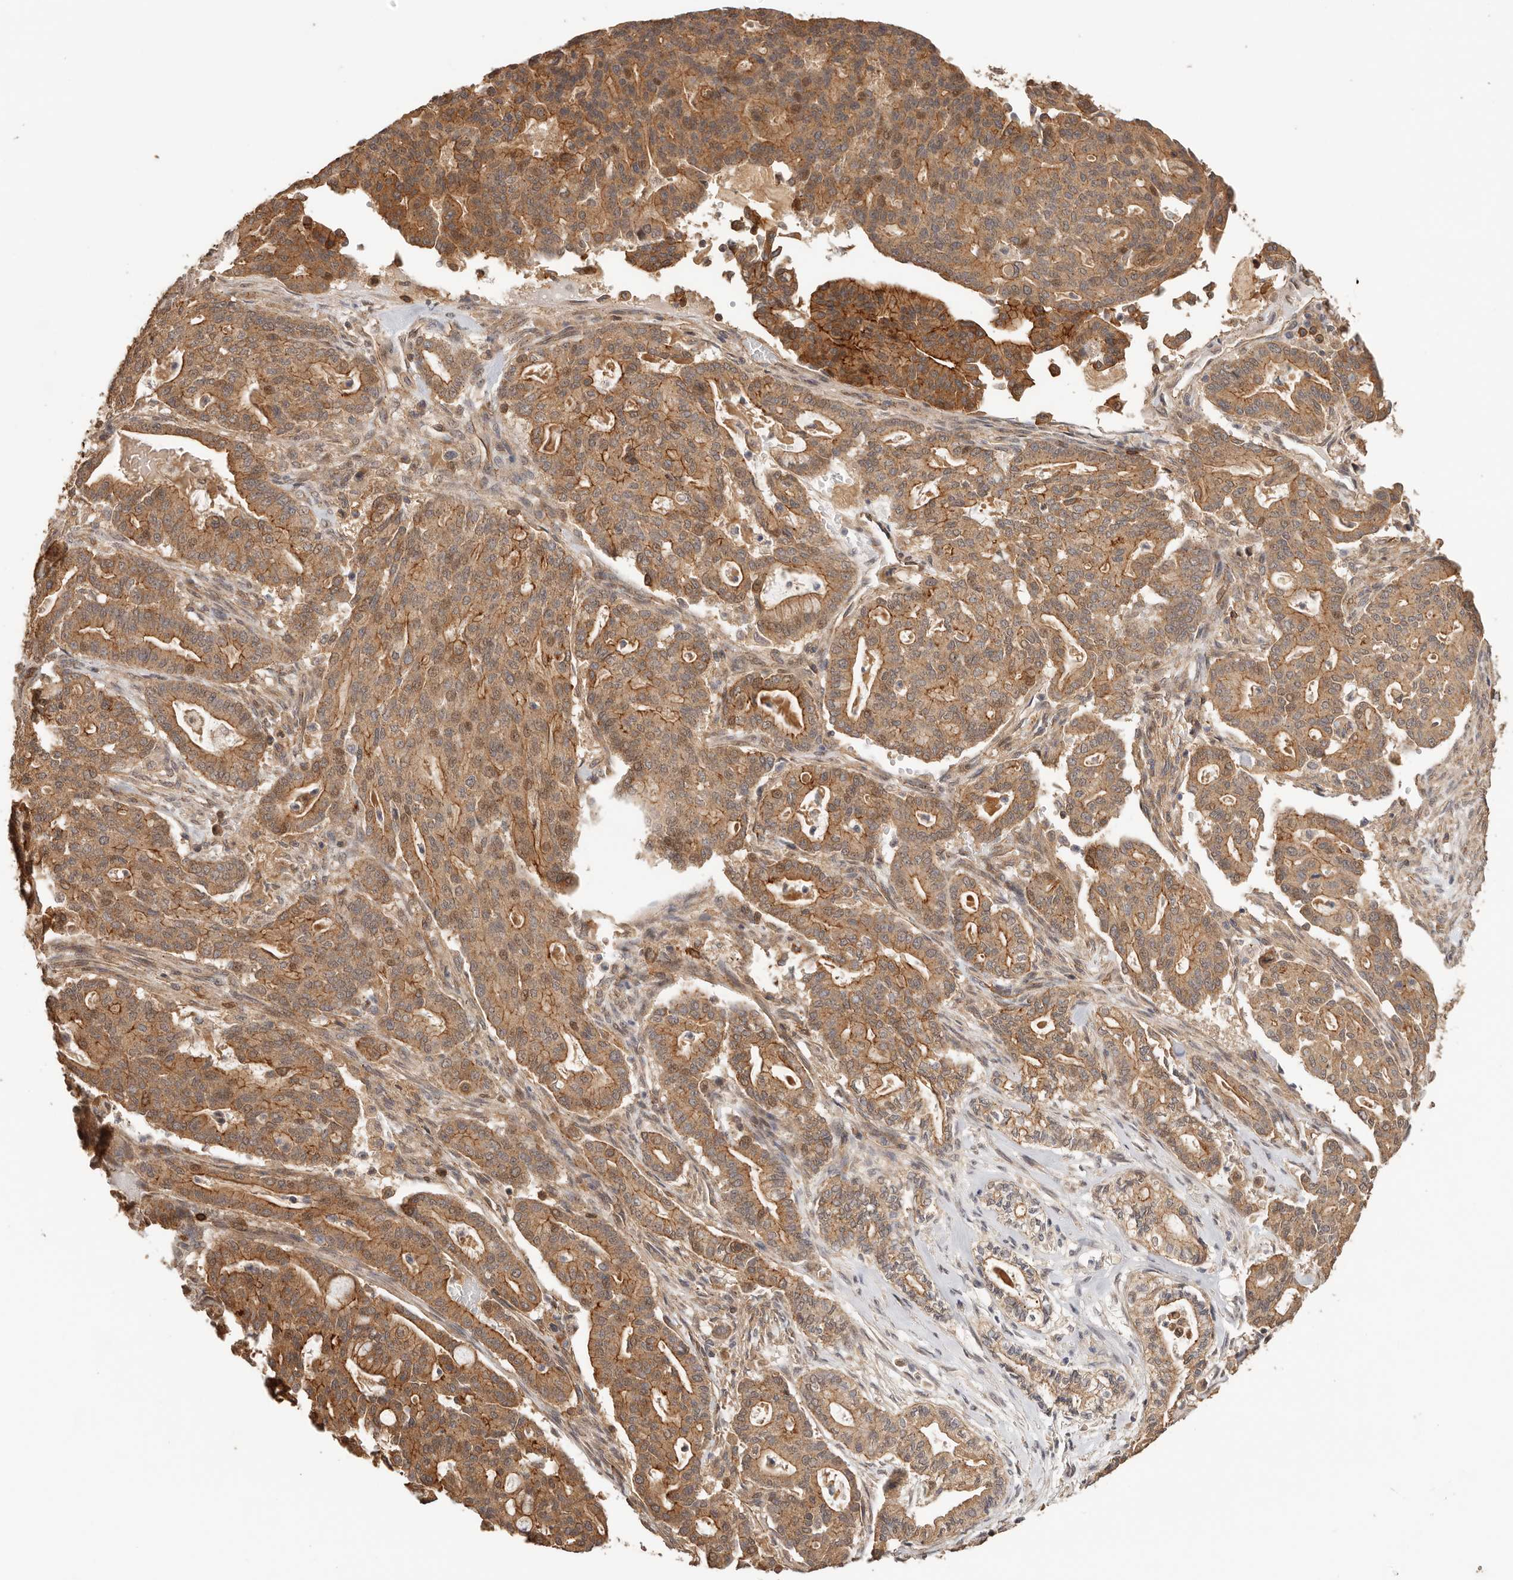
{"staining": {"intensity": "moderate", "quantity": ">75%", "location": "cytoplasmic/membranous"}, "tissue": "pancreatic cancer", "cell_type": "Tumor cells", "image_type": "cancer", "snomed": [{"axis": "morphology", "description": "Adenocarcinoma, NOS"}, {"axis": "topography", "description": "Pancreas"}], "caption": "Protein expression analysis of pancreatic cancer (adenocarcinoma) demonstrates moderate cytoplasmic/membranous expression in about >75% of tumor cells. (brown staining indicates protein expression, while blue staining denotes nuclei).", "gene": "AFDN", "patient": {"sex": "male", "age": 63}}